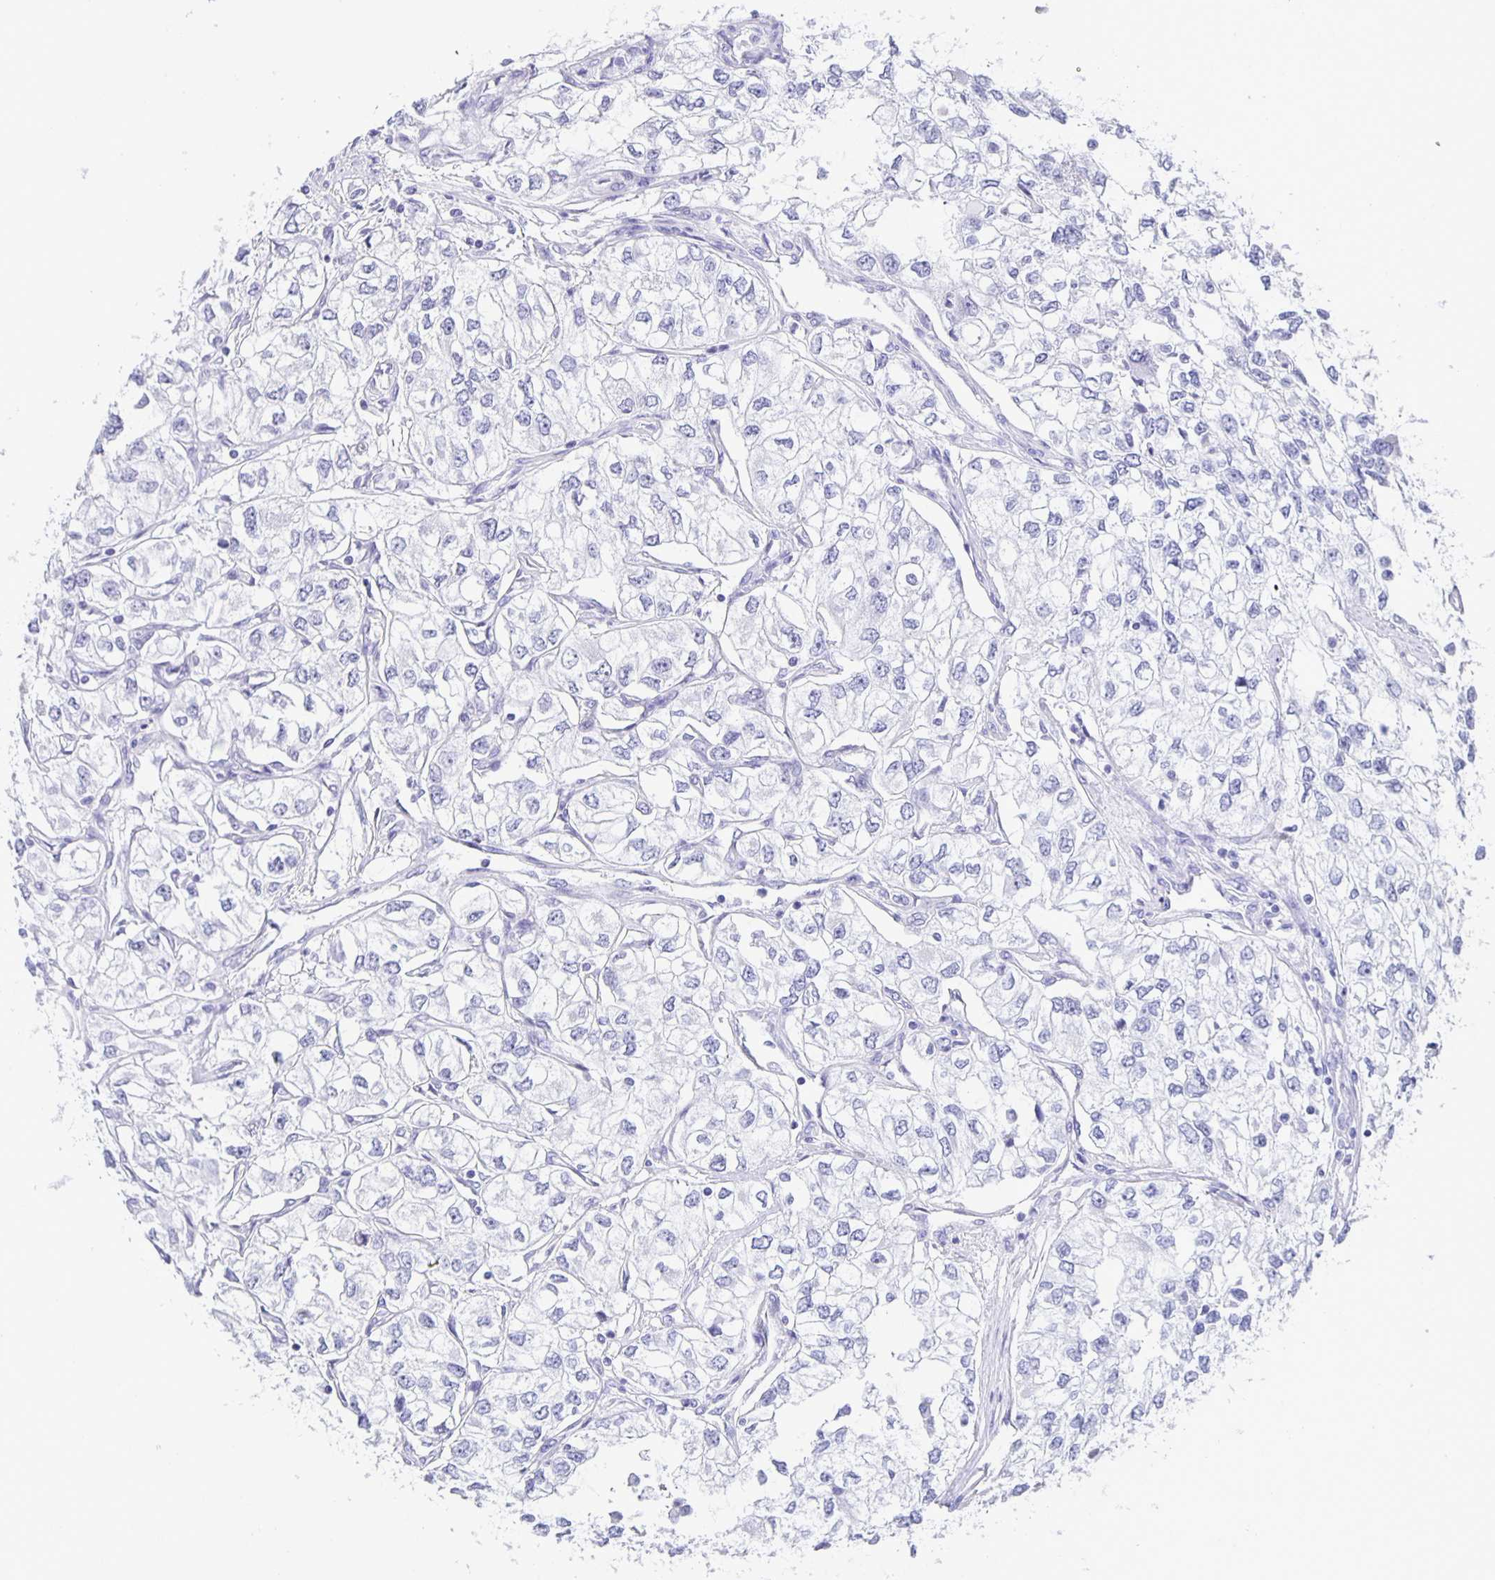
{"staining": {"intensity": "negative", "quantity": "none", "location": "none"}, "tissue": "renal cancer", "cell_type": "Tumor cells", "image_type": "cancer", "snomed": [{"axis": "morphology", "description": "Adenocarcinoma, NOS"}, {"axis": "topography", "description": "Kidney"}], "caption": "DAB immunohistochemical staining of renal cancer (adenocarcinoma) demonstrates no significant positivity in tumor cells.", "gene": "PHRF1", "patient": {"sex": "female", "age": 59}}